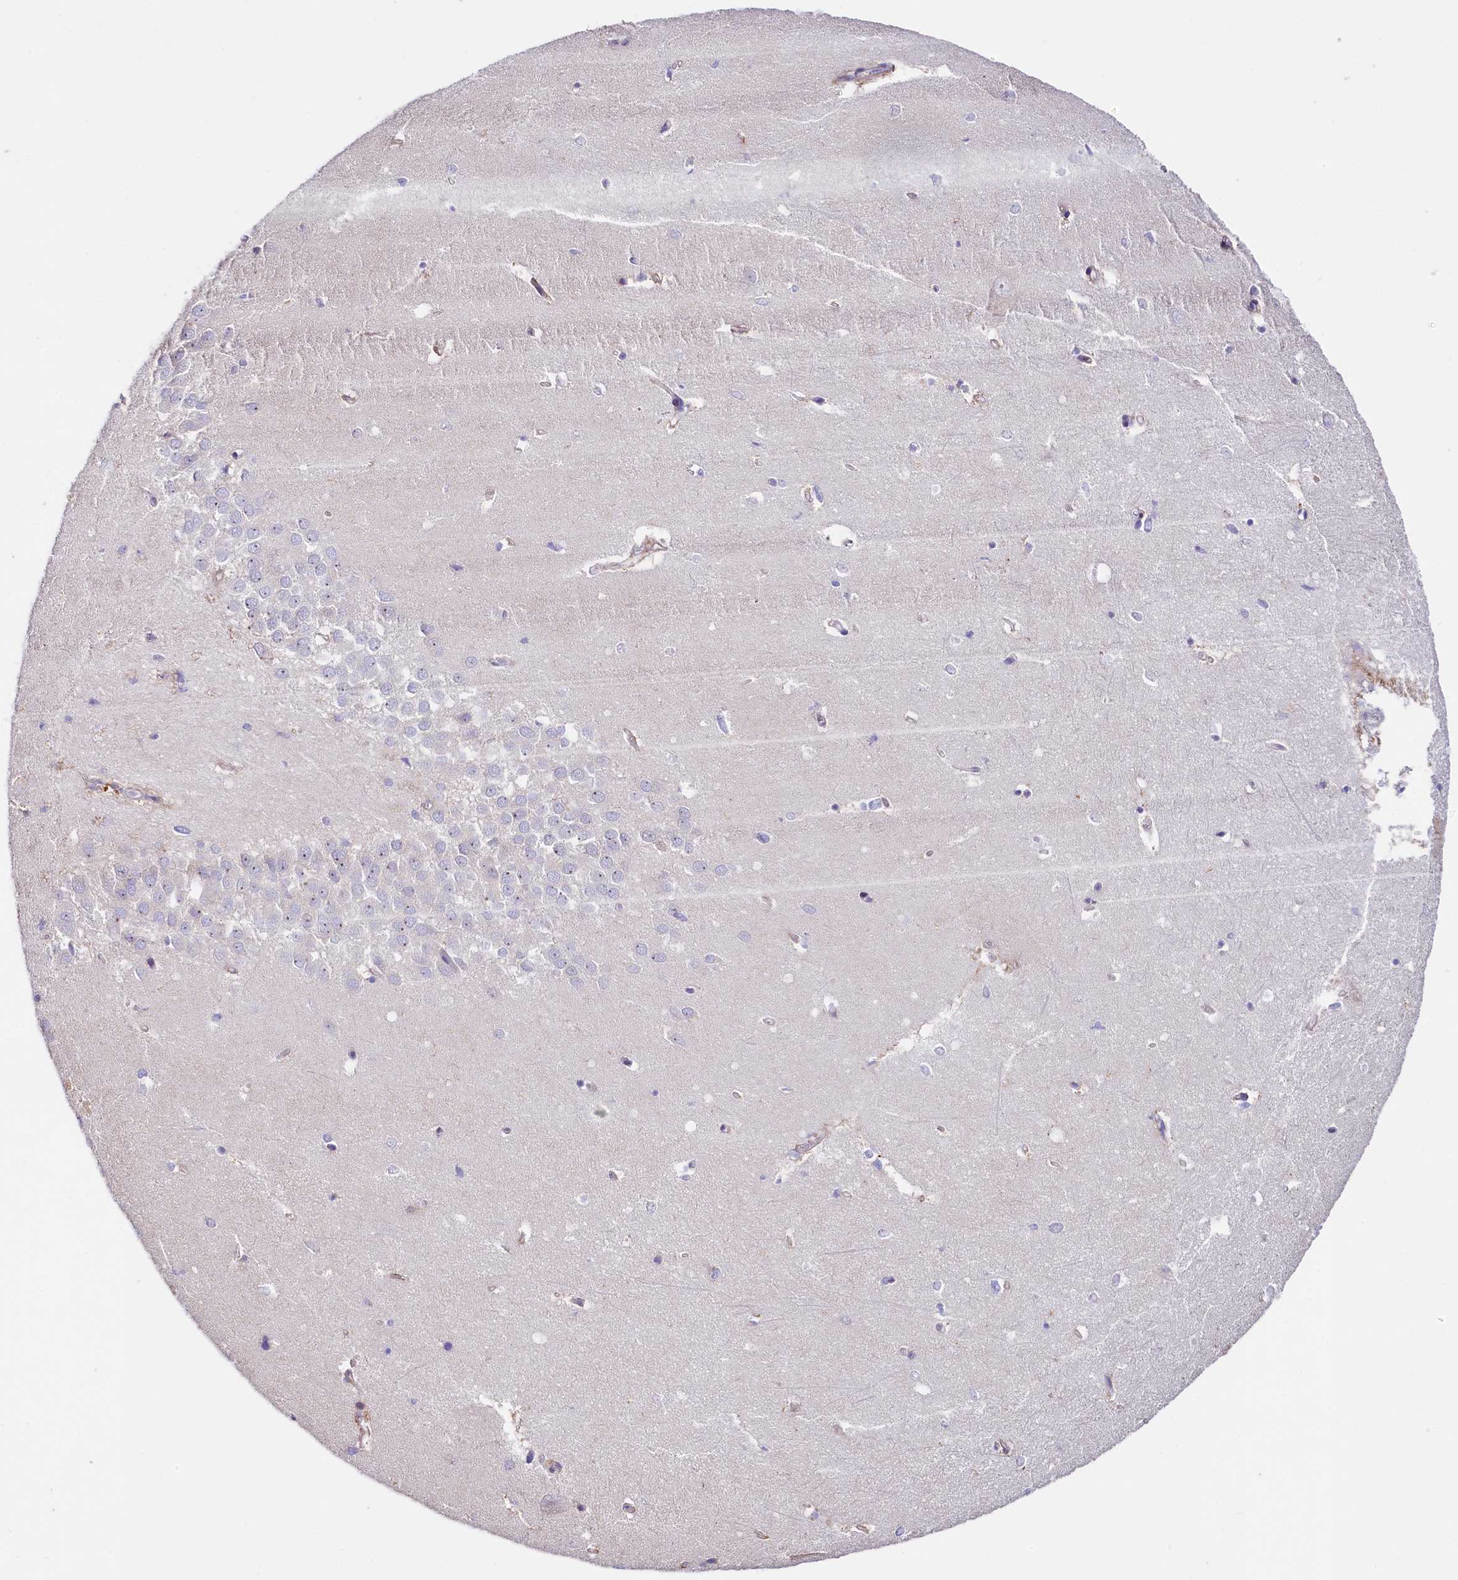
{"staining": {"intensity": "negative", "quantity": "none", "location": "none"}, "tissue": "hippocampus", "cell_type": "Glial cells", "image_type": "normal", "snomed": [{"axis": "morphology", "description": "Normal tissue, NOS"}, {"axis": "topography", "description": "Hippocampus"}], "caption": "Immunohistochemistry (IHC) micrograph of unremarkable hippocampus: human hippocampus stained with DAB exhibits no significant protein staining in glial cells.", "gene": "RPUSD3", "patient": {"sex": "female", "age": 64}}